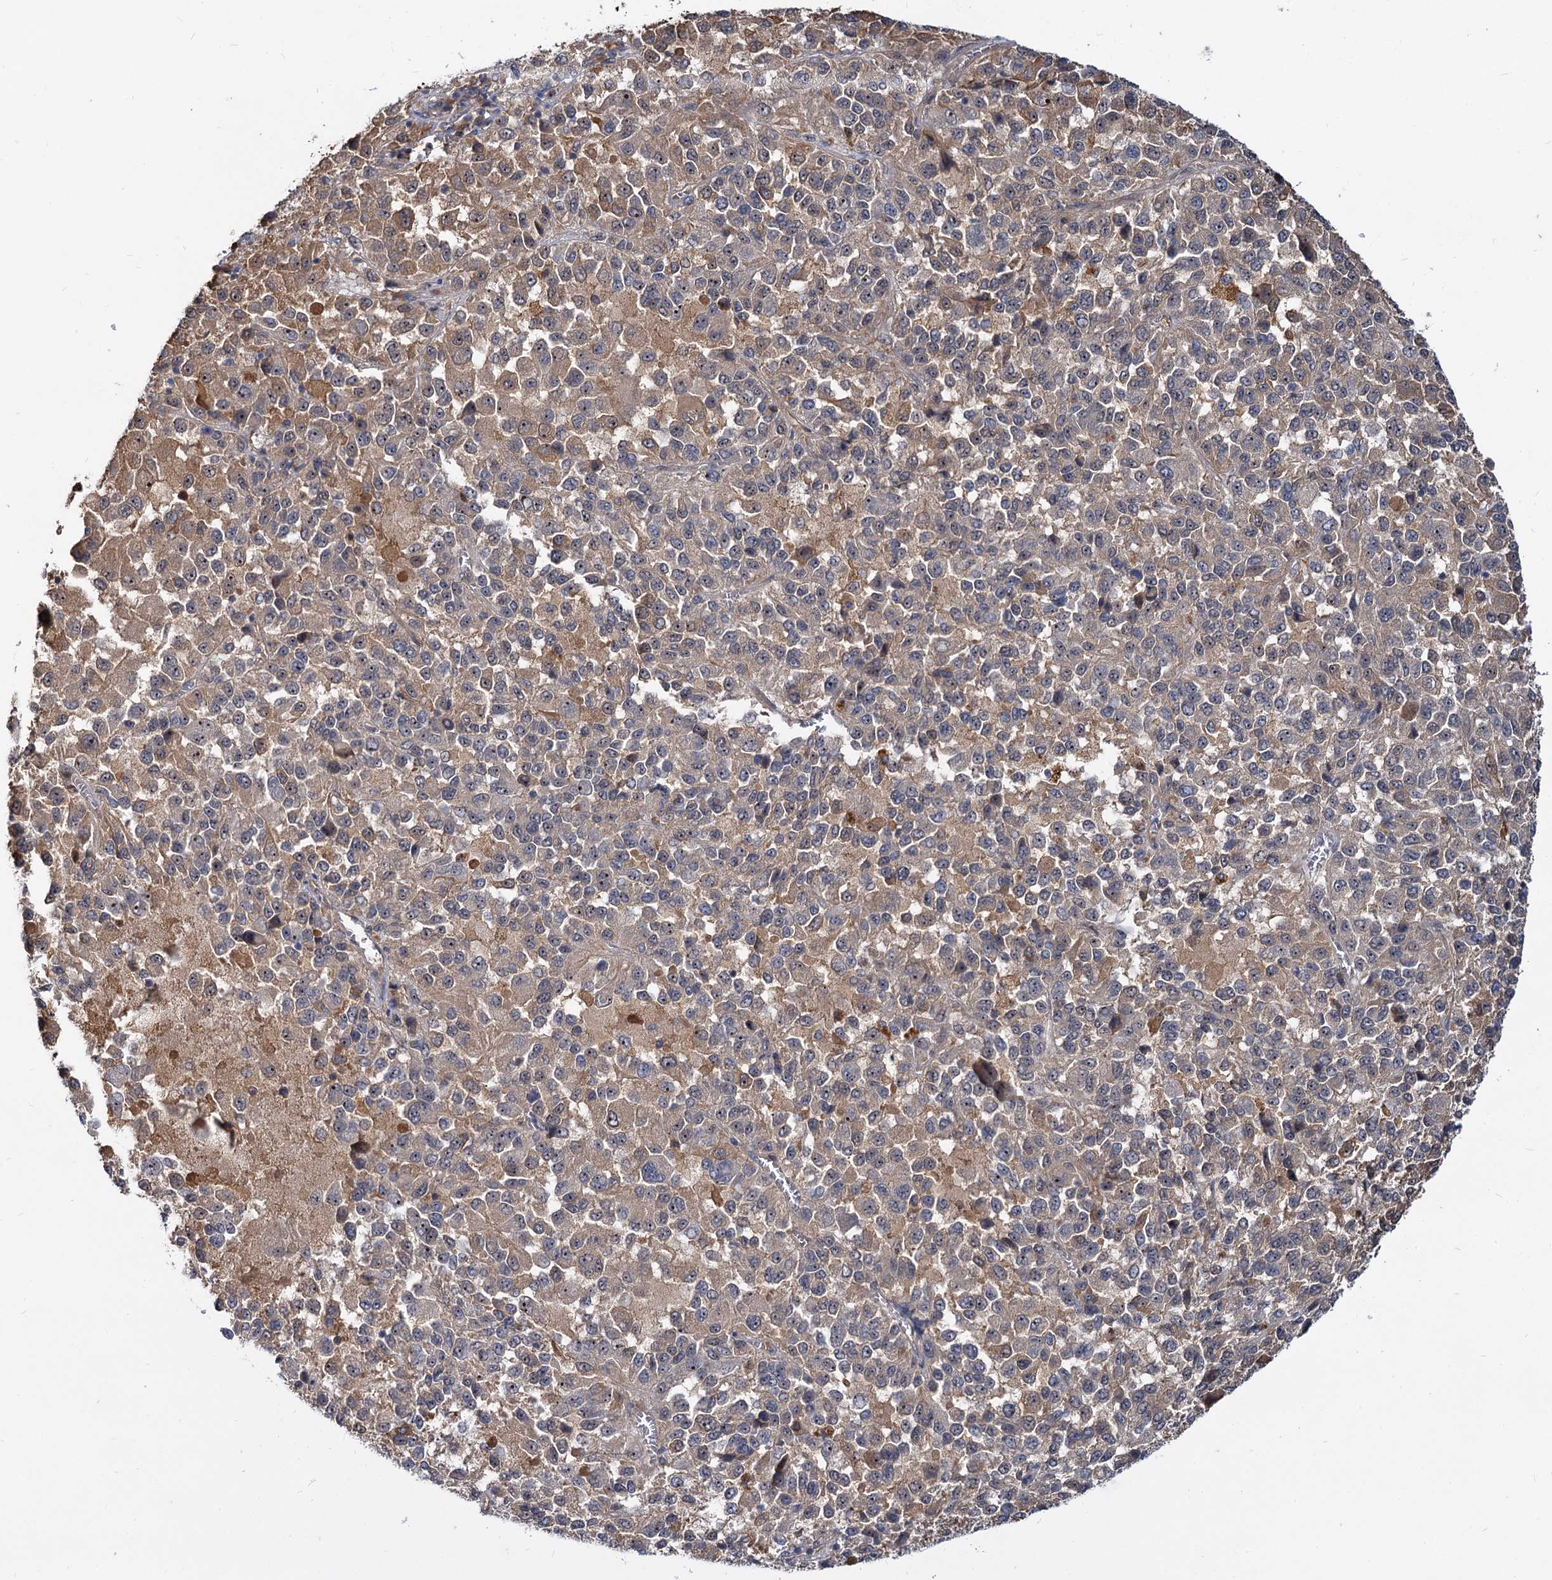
{"staining": {"intensity": "weak", "quantity": "25%-75%", "location": "cytoplasmic/membranous"}, "tissue": "melanoma", "cell_type": "Tumor cells", "image_type": "cancer", "snomed": [{"axis": "morphology", "description": "Malignant melanoma, Metastatic site"}, {"axis": "topography", "description": "Lung"}], "caption": "Tumor cells show weak cytoplasmic/membranous staining in about 25%-75% of cells in malignant melanoma (metastatic site). (Brightfield microscopy of DAB IHC at high magnification).", "gene": "SNX15", "patient": {"sex": "male", "age": 64}}